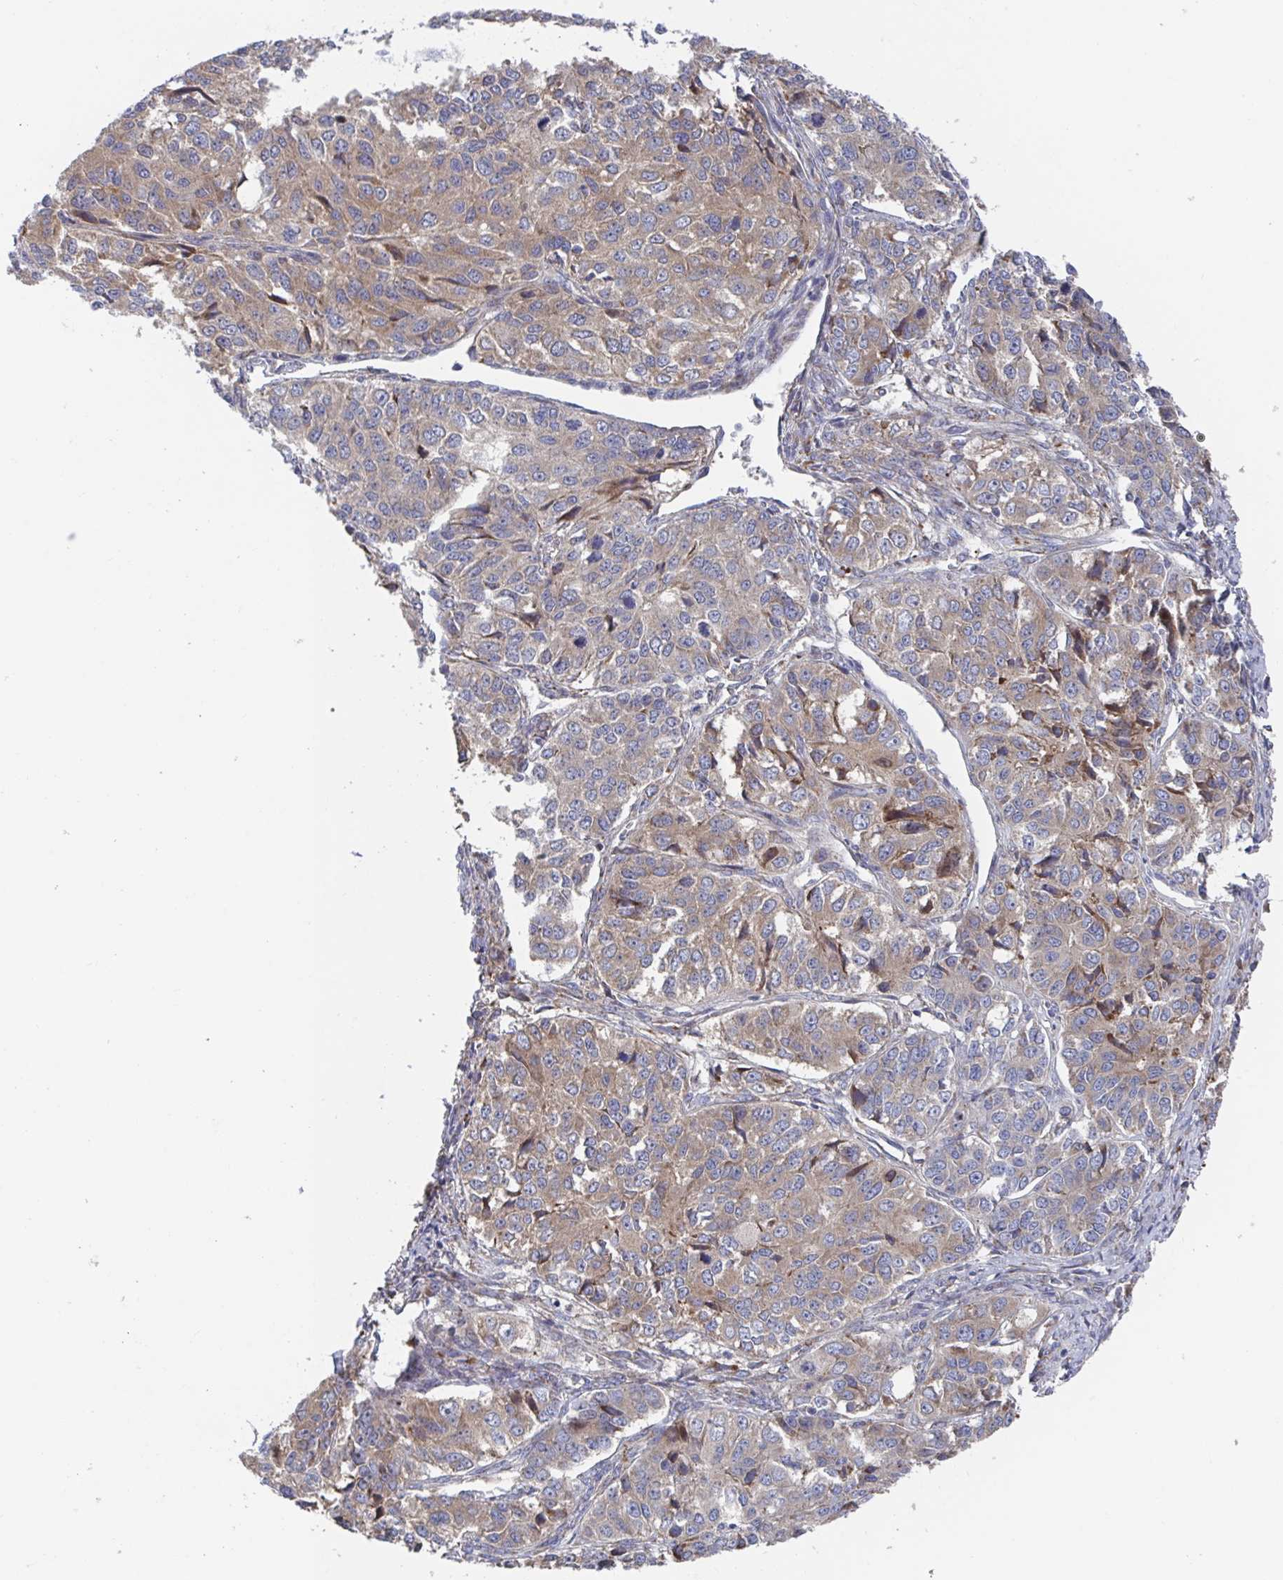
{"staining": {"intensity": "moderate", "quantity": "25%-75%", "location": "cytoplasmic/membranous"}, "tissue": "ovarian cancer", "cell_type": "Tumor cells", "image_type": "cancer", "snomed": [{"axis": "morphology", "description": "Carcinoma, endometroid"}, {"axis": "topography", "description": "Ovary"}], "caption": "Protein expression analysis of human endometroid carcinoma (ovarian) reveals moderate cytoplasmic/membranous positivity in approximately 25%-75% of tumor cells.", "gene": "FJX1", "patient": {"sex": "female", "age": 51}}